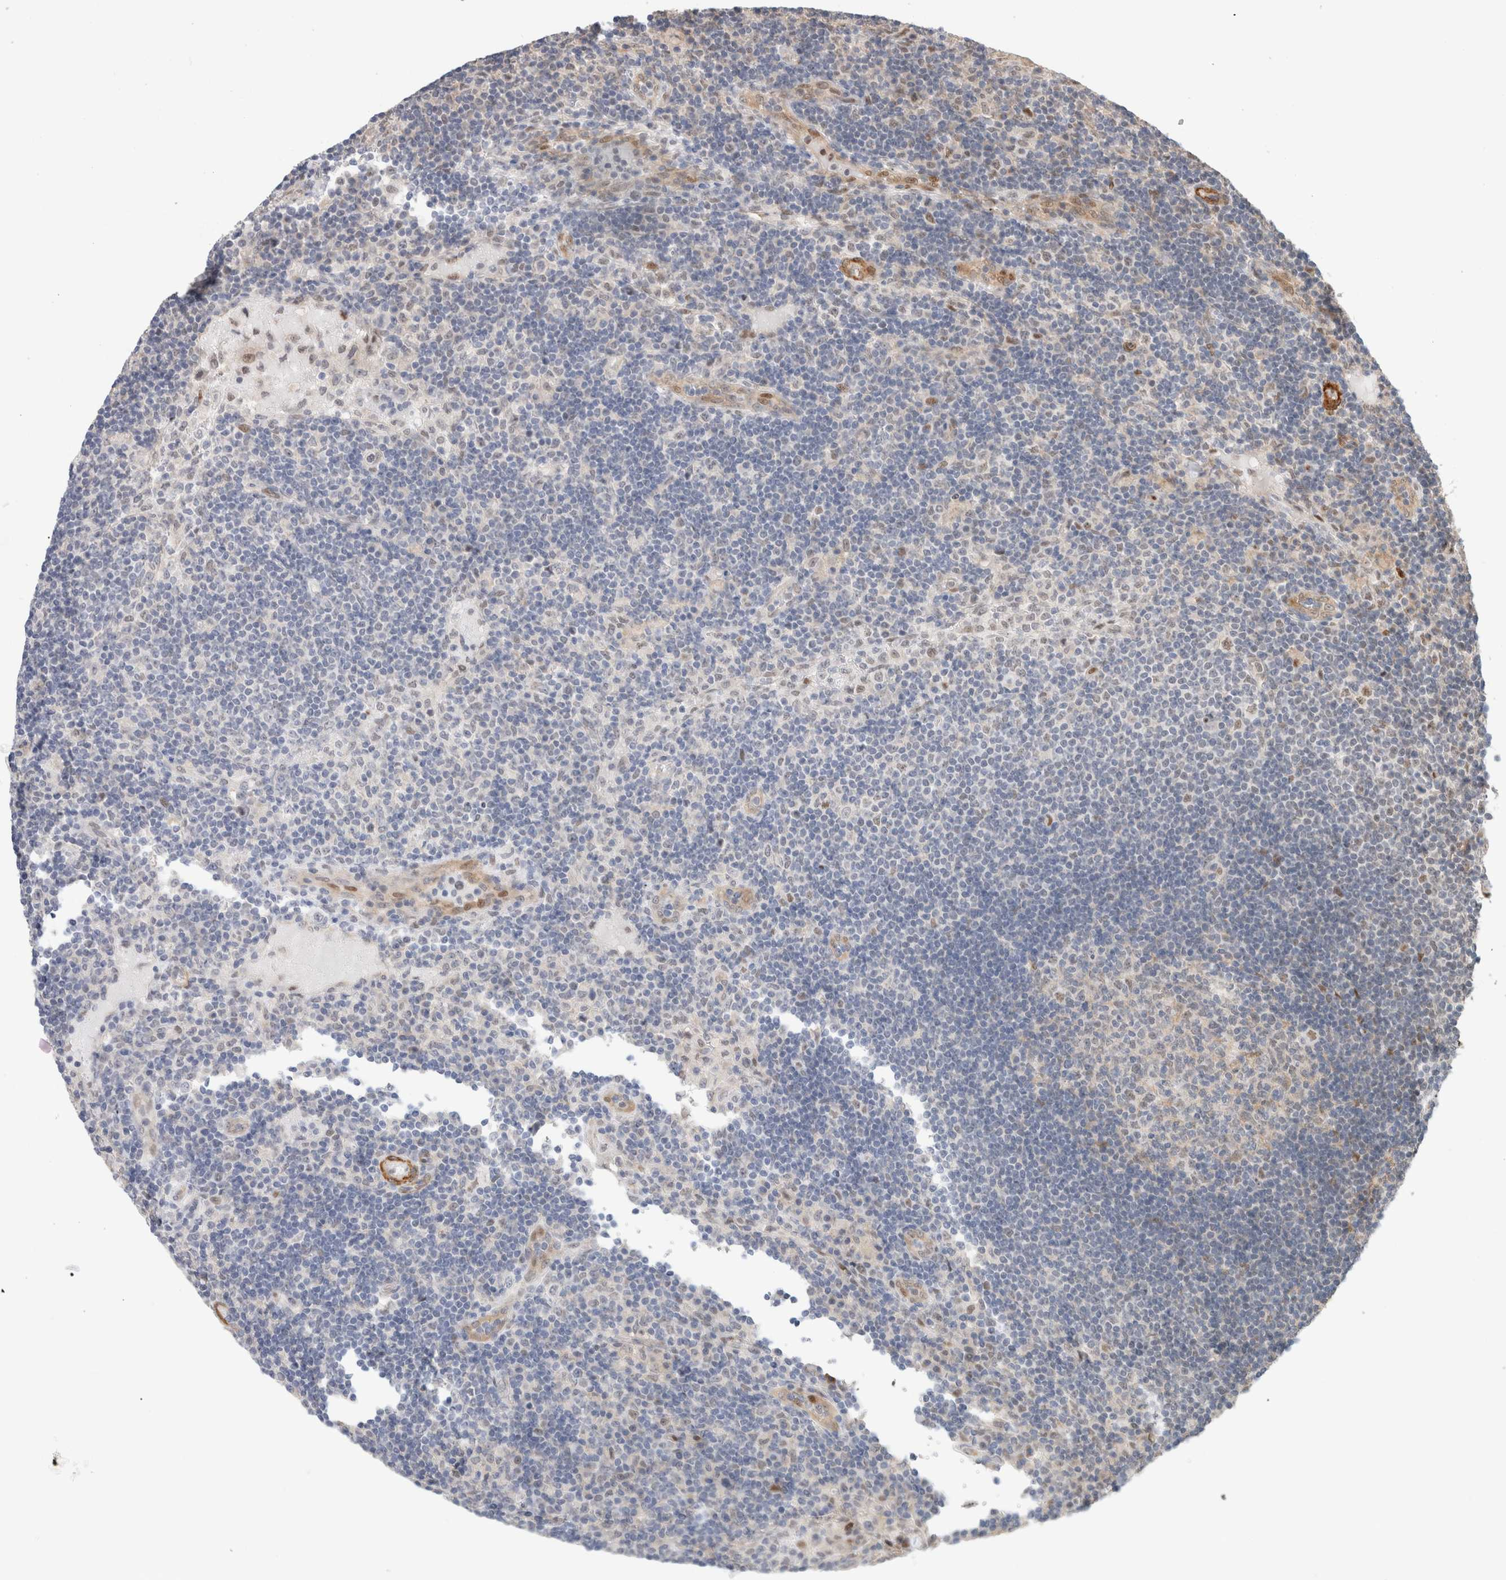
{"staining": {"intensity": "strong", "quantity": "25%-75%", "location": "nuclear"}, "tissue": "lymph node", "cell_type": "Germinal center cells", "image_type": "normal", "snomed": [{"axis": "morphology", "description": "Normal tissue, NOS"}, {"axis": "topography", "description": "Lymph node"}], "caption": "Normal lymph node displays strong nuclear staining in about 25%-75% of germinal center cells The staining was performed using DAB, with brown indicating positive protein expression. Nuclei are stained blue with hematoxylin..", "gene": "ID3", "patient": {"sex": "female", "age": 53}}